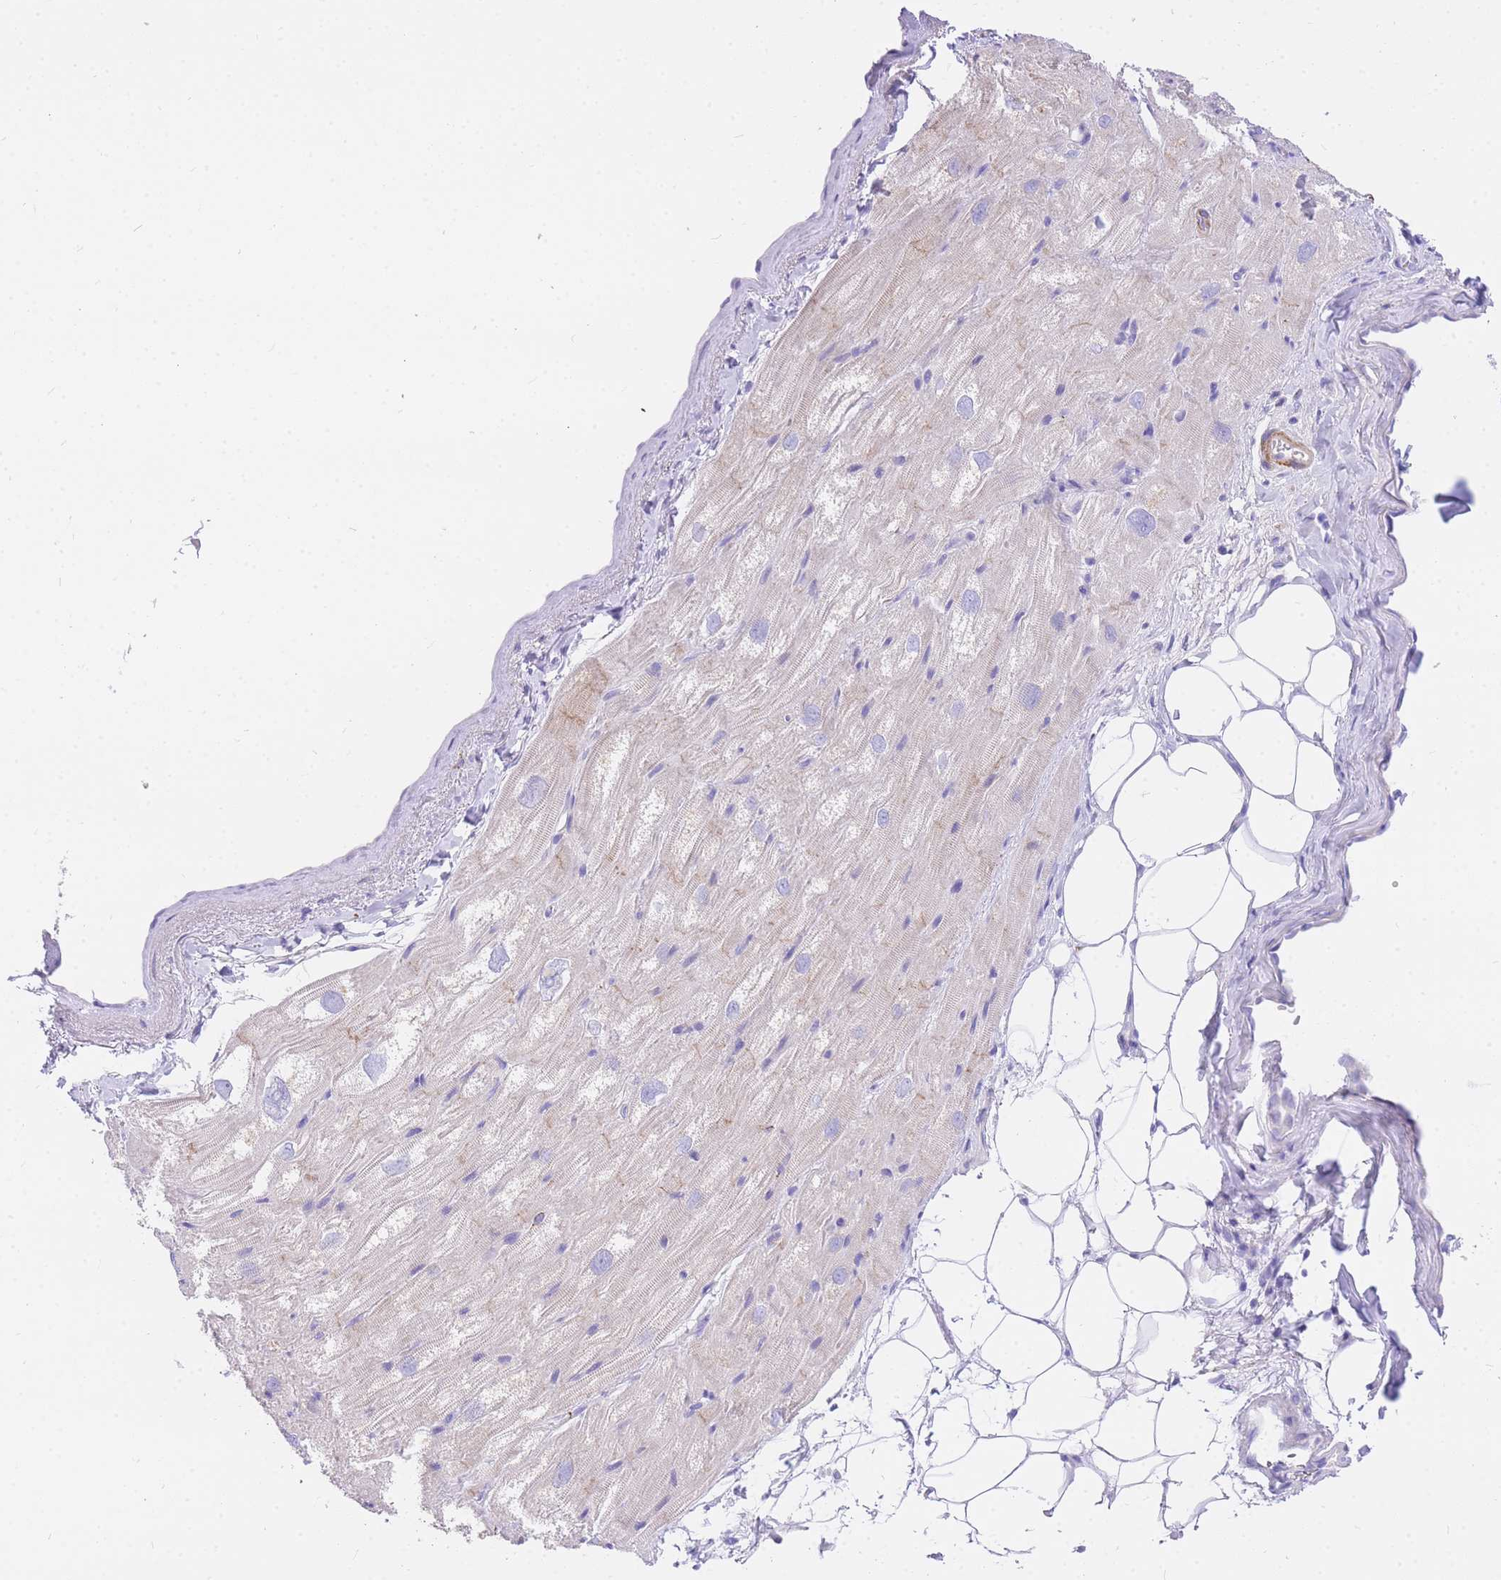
{"staining": {"intensity": "weak", "quantity": "<25%", "location": "cytoplasmic/membranous"}, "tissue": "heart muscle", "cell_type": "Cardiomyocytes", "image_type": "normal", "snomed": [{"axis": "morphology", "description": "Normal tissue, NOS"}, {"axis": "topography", "description": "Heart"}], "caption": "Immunohistochemical staining of benign human heart muscle shows no significant staining in cardiomyocytes.", "gene": "UPK1A", "patient": {"sex": "male", "age": 50}}